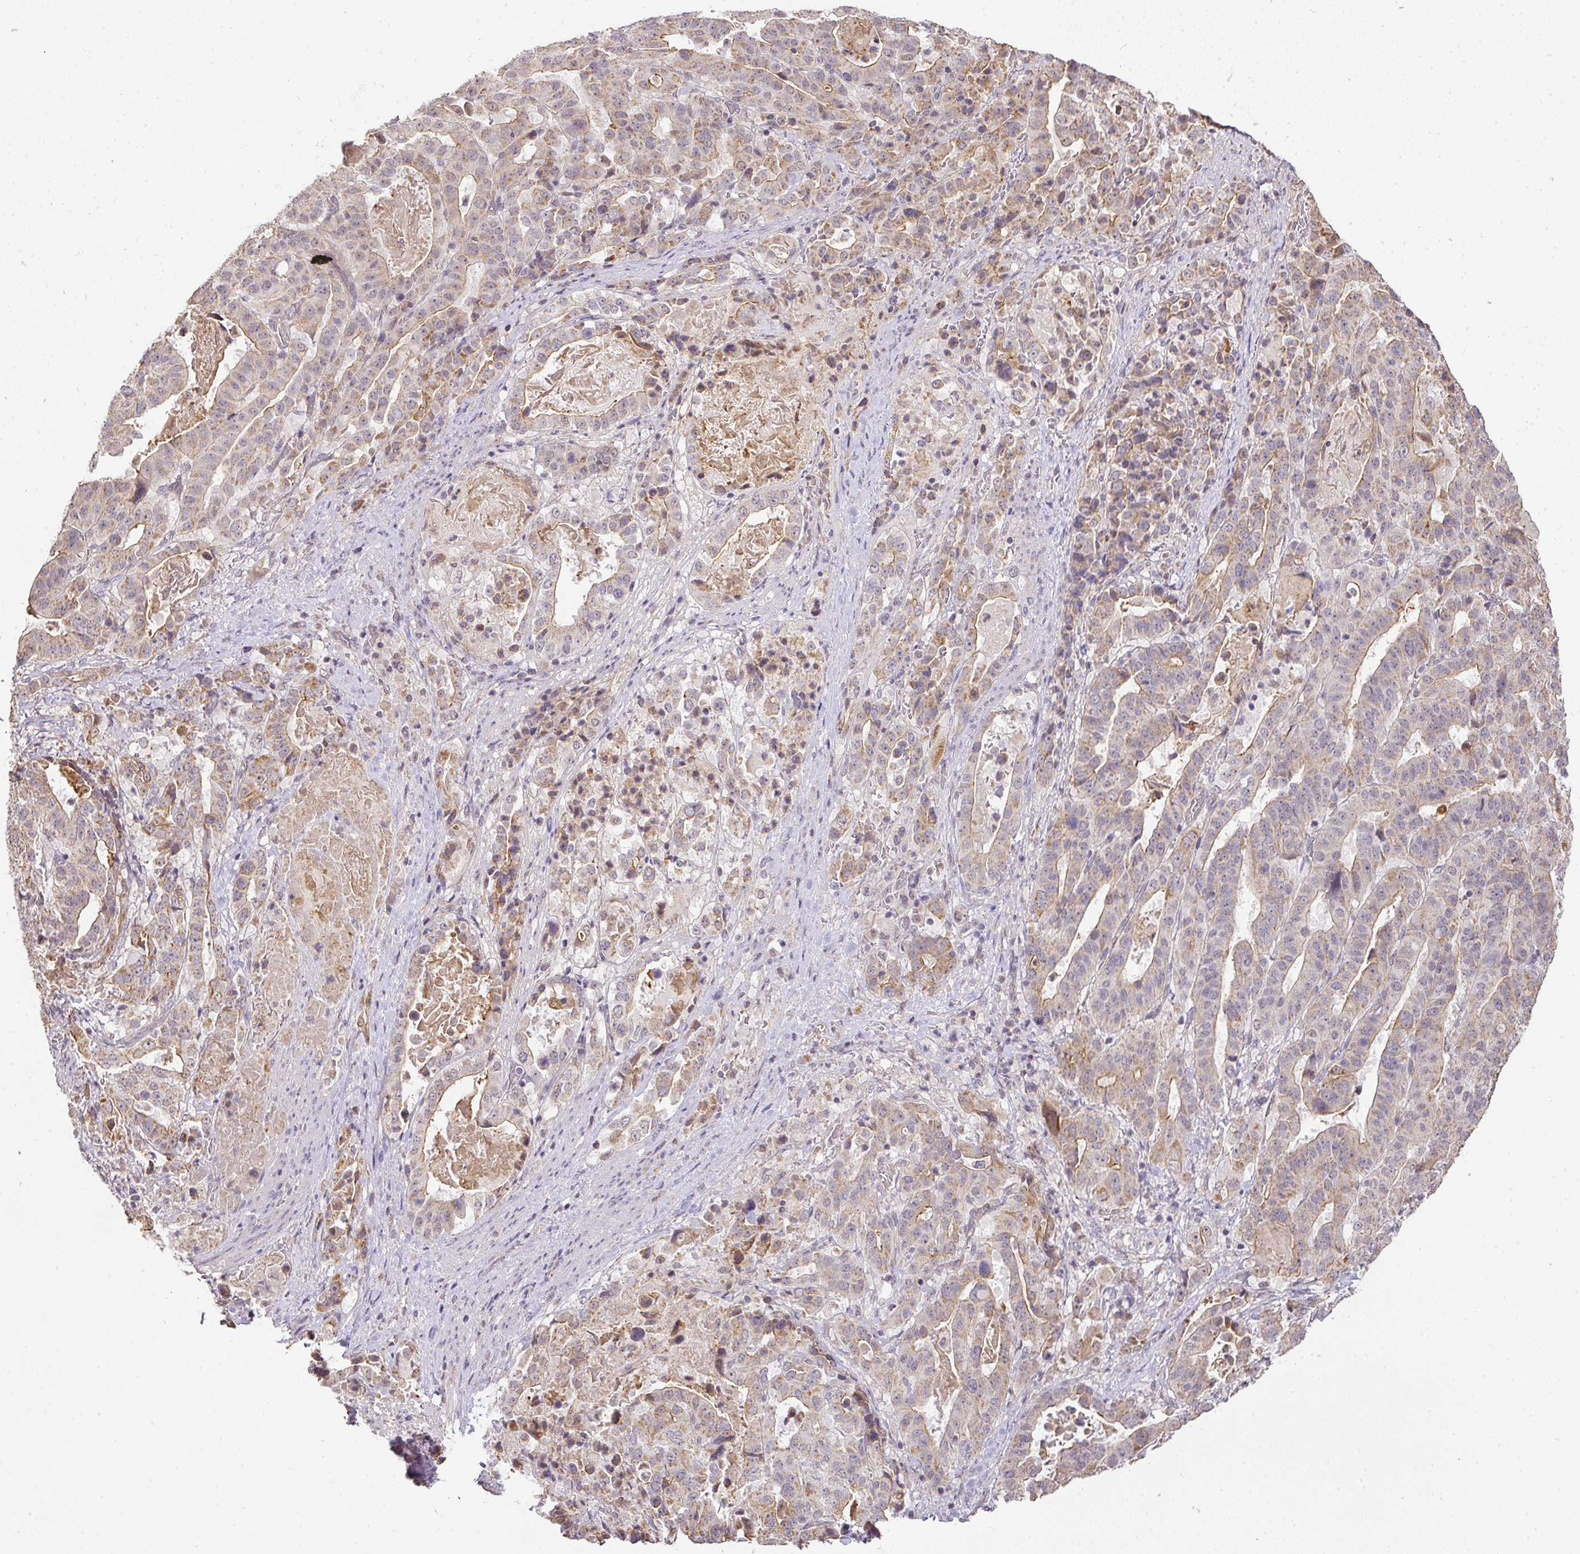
{"staining": {"intensity": "moderate", "quantity": ">75%", "location": "cytoplasmic/membranous"}, "tissue": "stomach cancer", "cell_type": "Tumor cells", "image_type": "cancer", "snomed": [{"axis": "morphology", "description": "Adenocarcinoma, NOS"}, {"axis": "topography", "description": "Stomach"}], "caption": "Immunohistochemical staining of stomach cancer (adenocarcinoma) demonstrates moderate cytoplasmic/membranous protein staining in approximately >75% of tumor cells.", "gene": "MYOM2", "patient": {"sex": "male", "age": 48}}